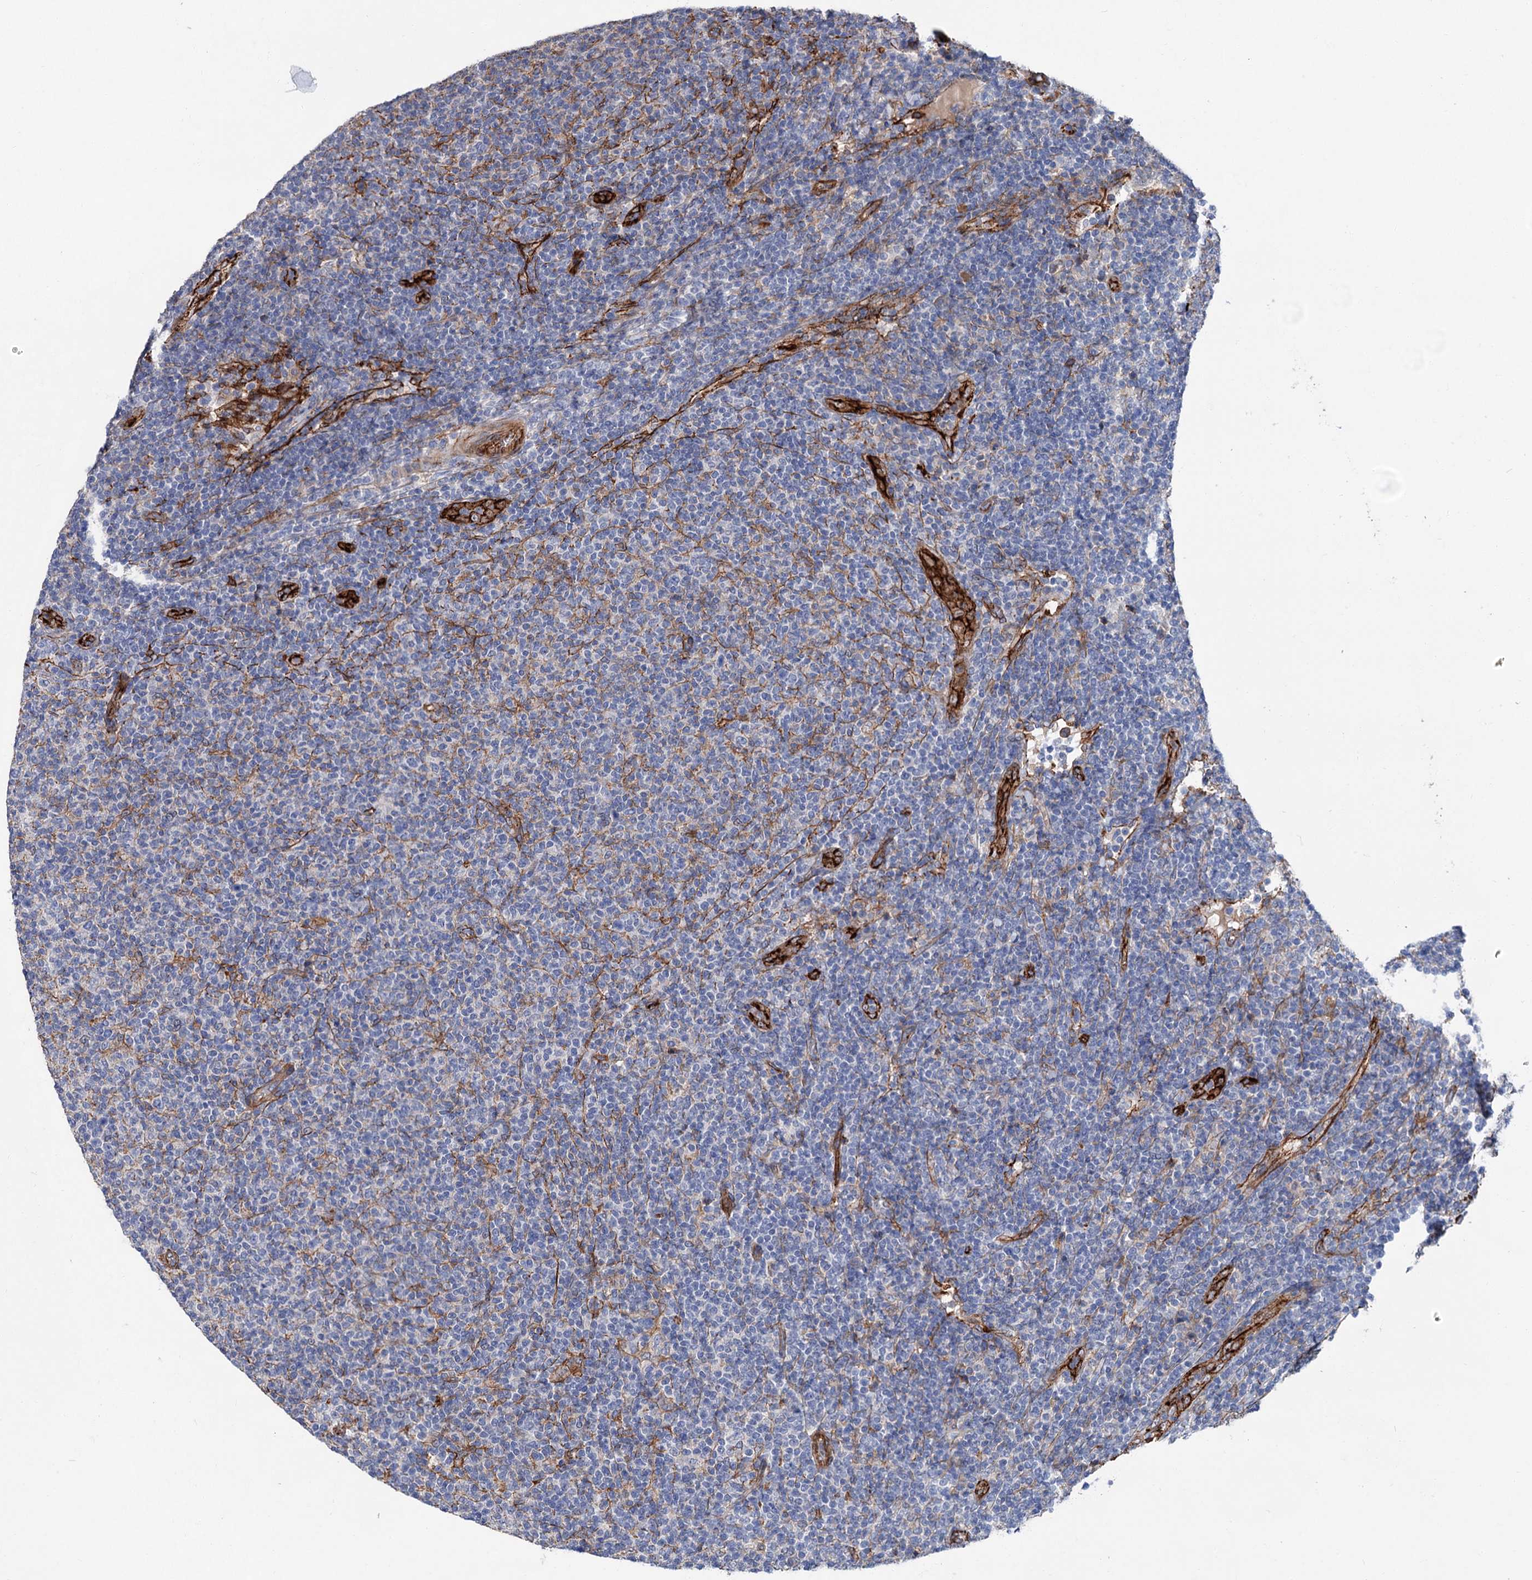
{"staining": {"intensity": "negative", "quantity": "none", "location": "none"}, "tissue": "lymphoma", "cell_type": "Tumor cells", "image_type": "cancer", "snomed": [{"axis": "morphology", "description": "Malignant lymphoma, non-Hodgkin's type, Low grade"}, {"axis": "topography", "description": "Lymph node"}], "caption": "A photomicrograph of lymphoma stained for a protein reveals no brown staining in tumor cells. (DAB (3,3'-diaminobenzidine) IHC, high magnification).", "gene": "TMTC3", "patient": {"sex": "male", "age": 66}}